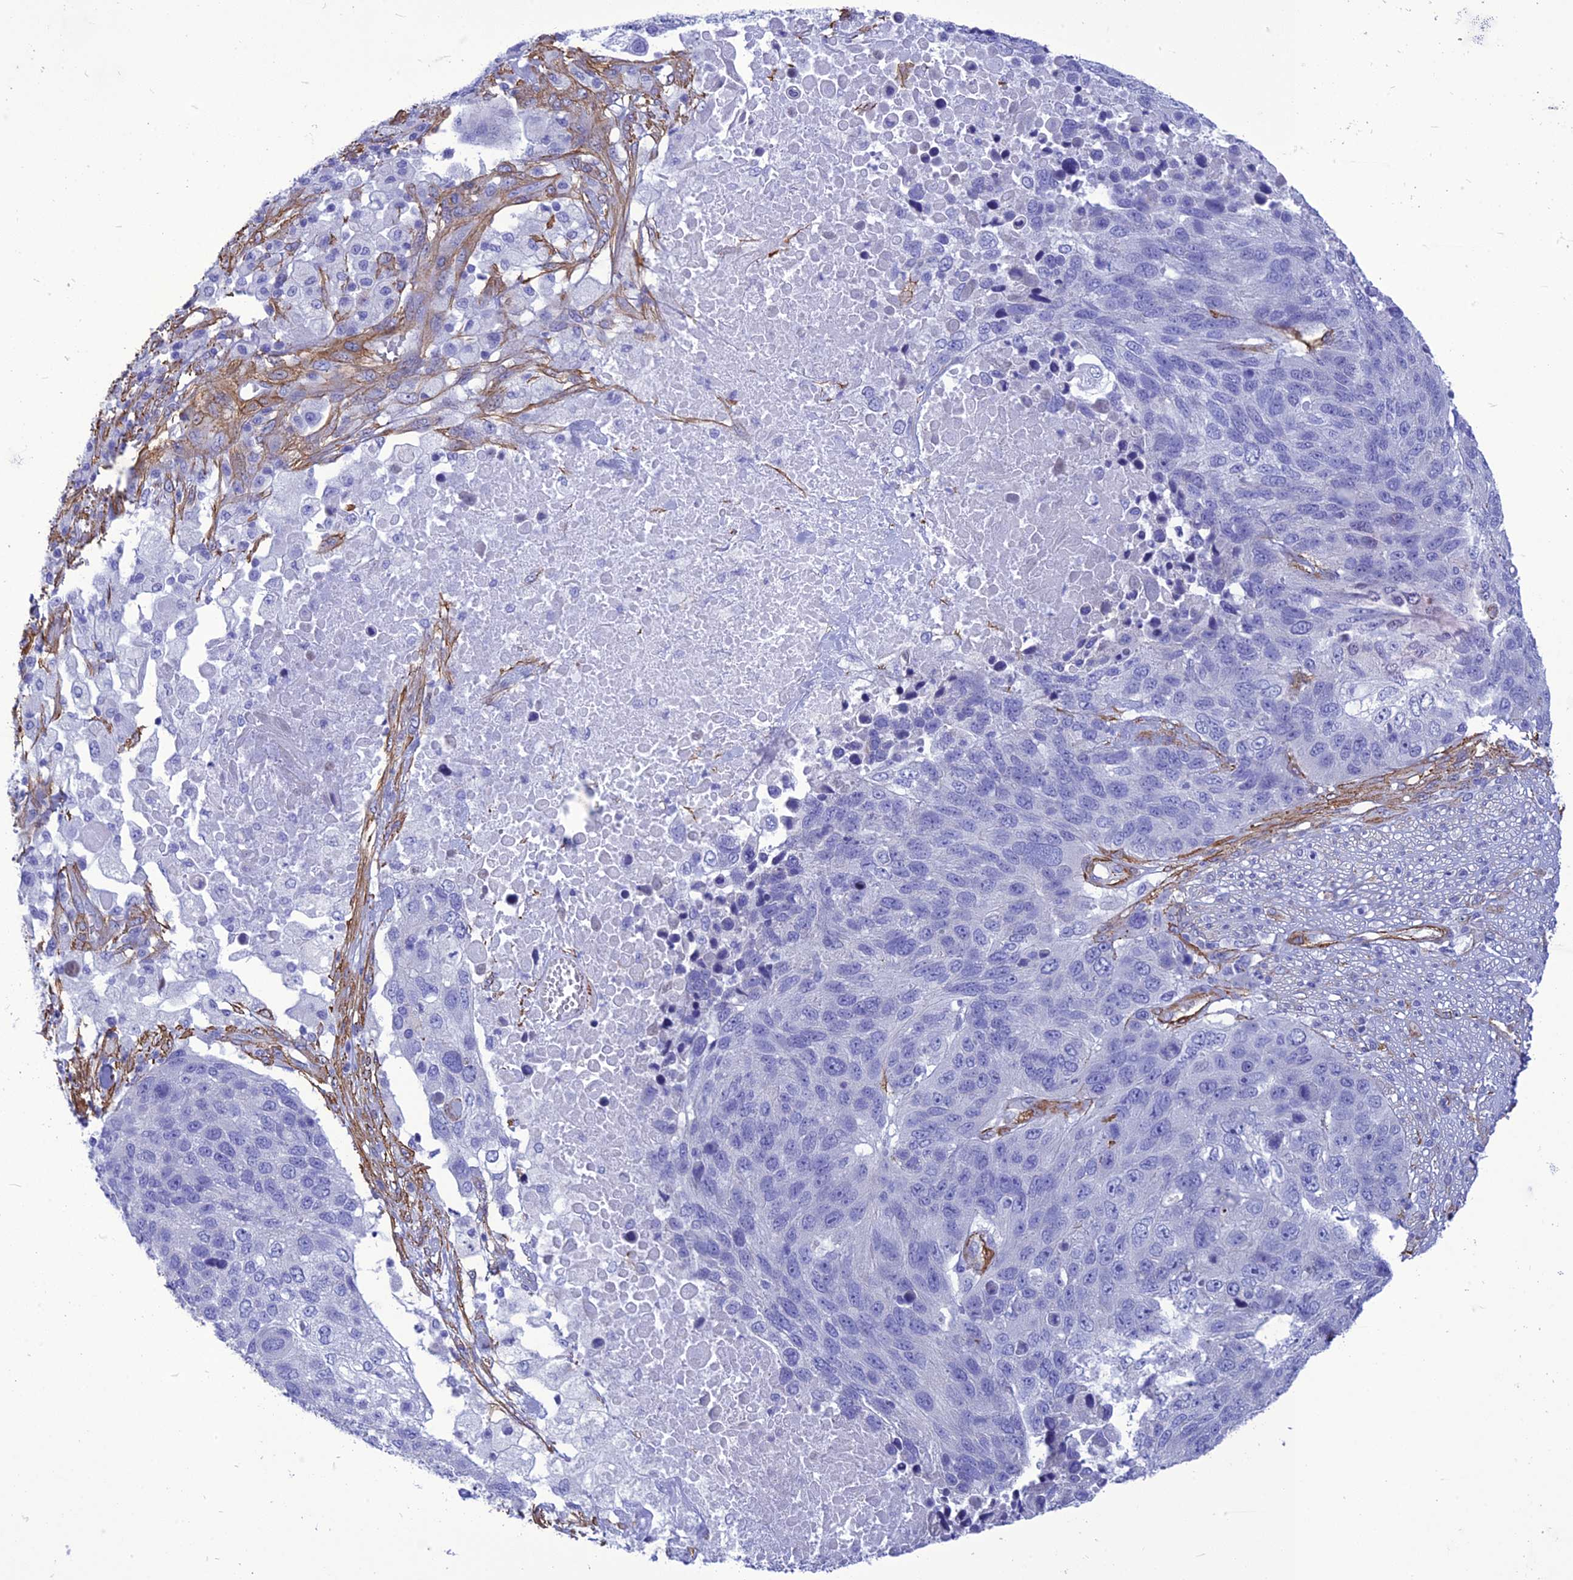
{"staining": {"intensity": "negative", "quantity": "none", "location": "none"}, "tissue": "lung cancer", "cell_type": "Tumor cells", "image_type": "cancer", "snomed": [{"axis": "morphology", "description": "Normal tissue, NOS"}, {"axis": "morphology", "description": "Squamous cell carcinoma, NOS"}, {"axis": "topography", "description": "Lymph node"}, {"axis": "topography", "description": "Lung"}], "caption": "High magnification brightfield microscopy of lung cancer (squamous cell carcinoma) stained with DAB (3,3'-diaminobenzidine) (brown) and counterstained with hematoxylin (blue): tumor cells show no significant expression.", "gene": "NKD1", "patient": {"sex": "male", "age": 66}}